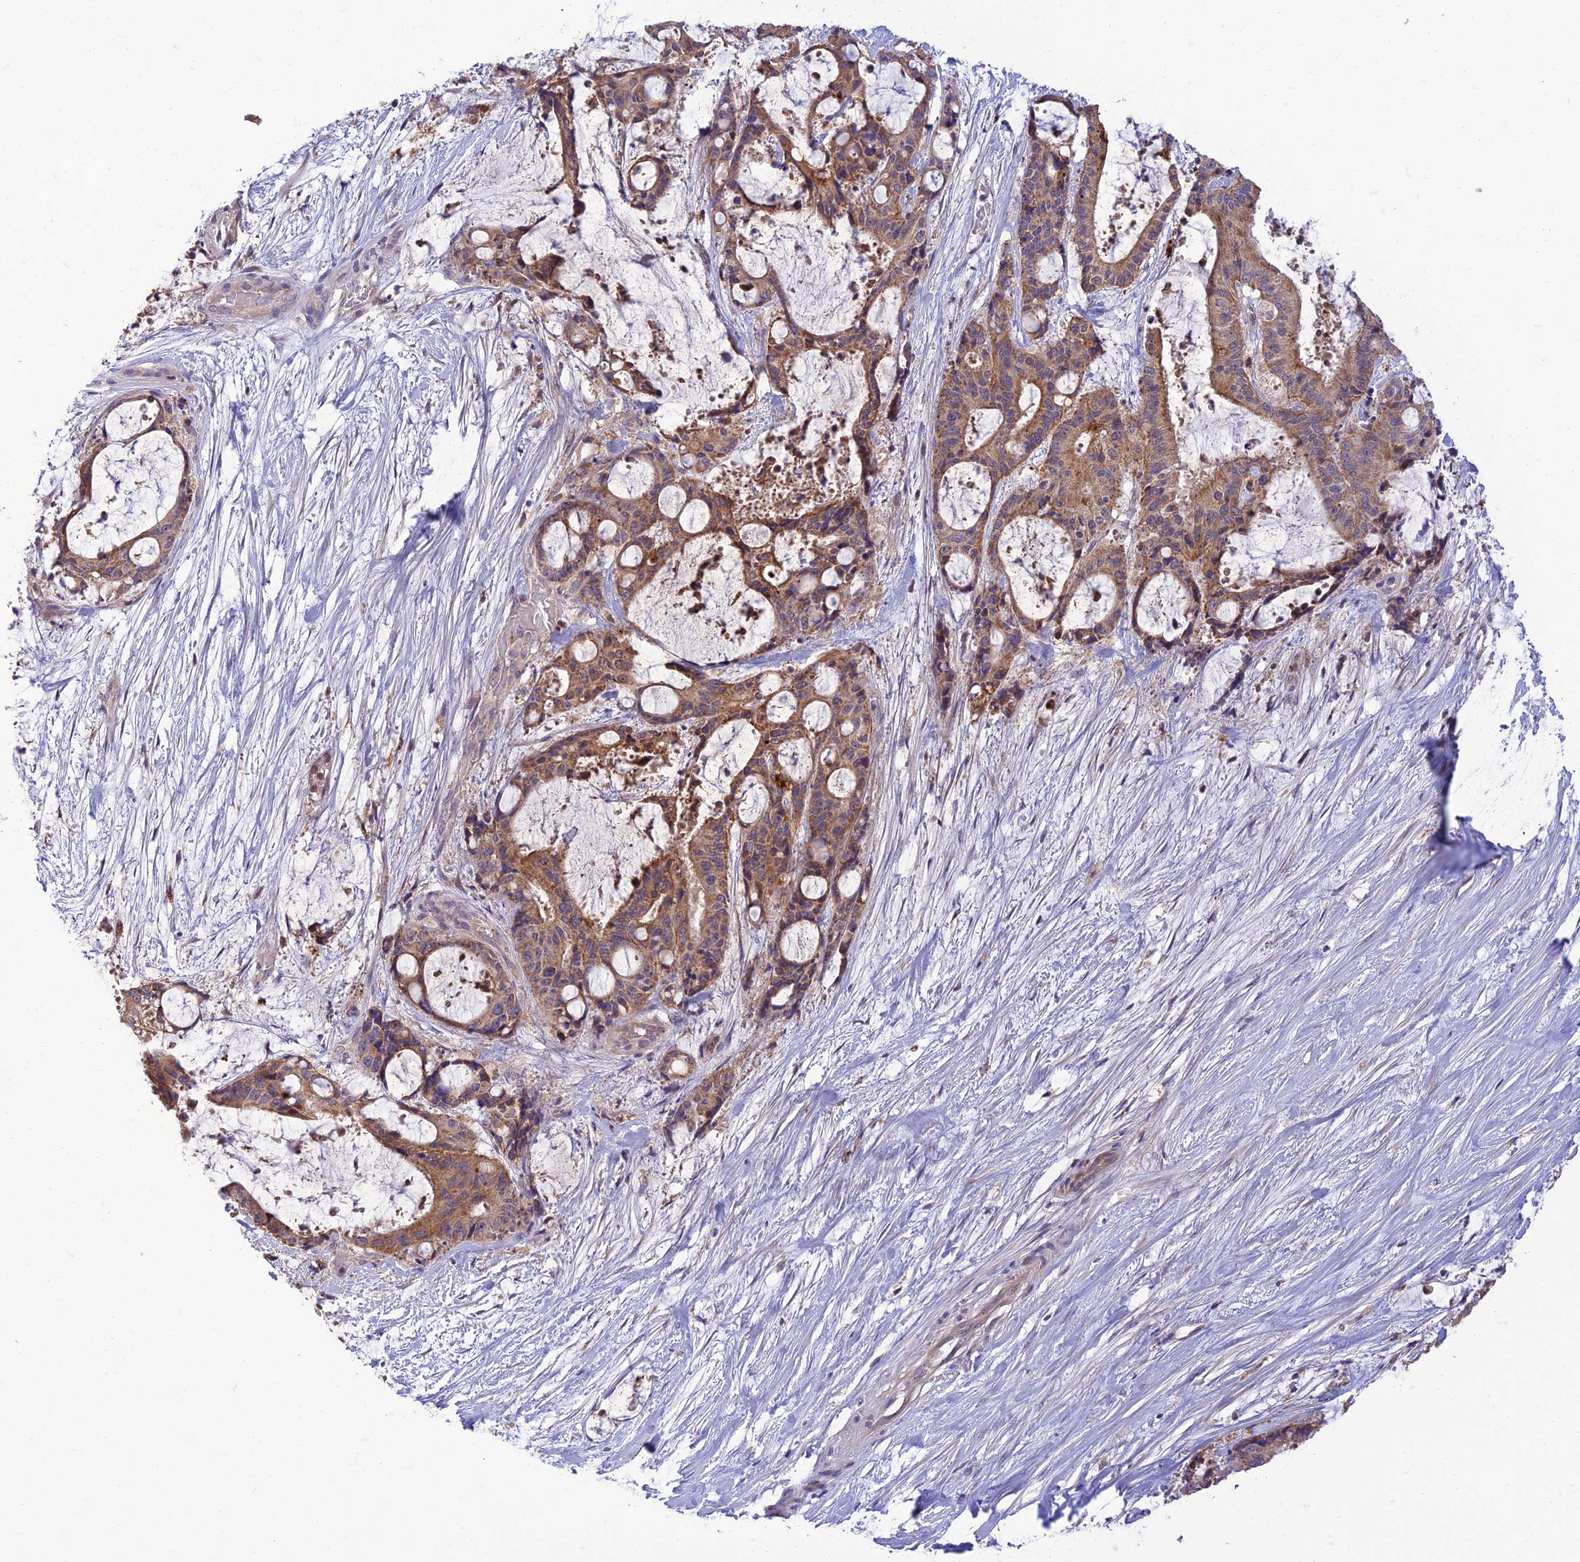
{"staining": {"intensity": "moderate", "quantity": ">75%", "location": "cytoplasmic/membranous"}, "tissue": "liver cancer", "cell_type": "Tumor cells", "image_type": "cancer", "snomed": [{"axis": "morphology", "description": "Normal tissue, NOS"}, {"axis": "morphology", "description": "Cholangiocarcinoma"}, {"axis": "topography", "description": "Liver"}, {"axis": "topography", "description": "Peripheral nerve tissue"}], "caption": "A medium amount of moderate cytoplasmic/membranous positivity is seen in approximately >75% of tumor cells in liver cancer tissue.", "gene": "IRAK3", "patient": {"sex": "female", "age": 73}}